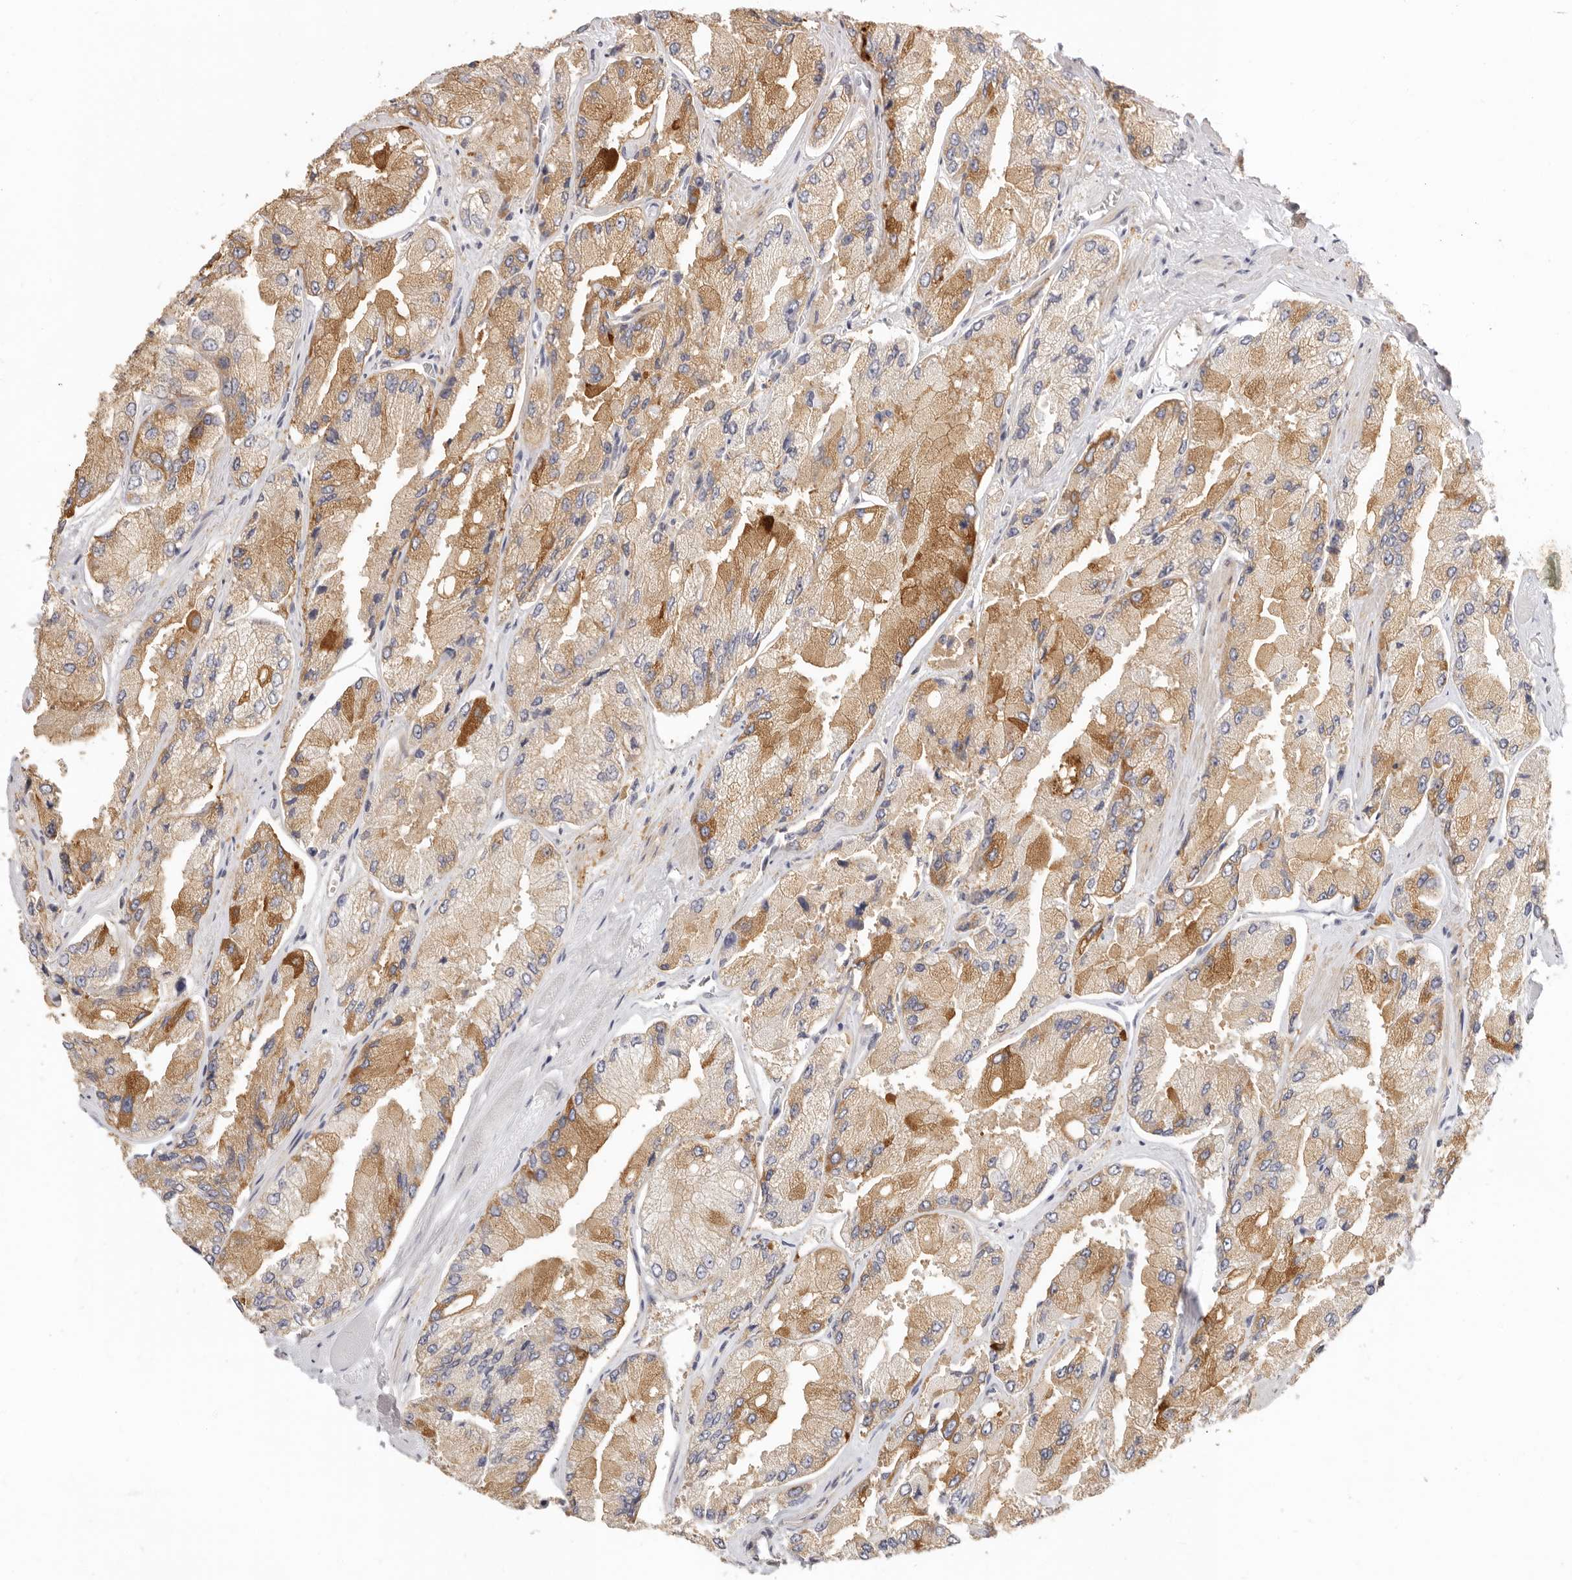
{"staining": {"intensity": "moderate", "quantity": ">75%", "location": "cytoplasmic/membranous"}, "tissue": "prostate cancer", "cell_type": "Tumor cells", "image_type": "cancer", "snomed": [{"axis": "morphology", "description": "Adenocarcinoma, High grade"}, {"axis": "topography", "description": "Prostate"}], "caption": "Protein staining by immunohistochemistry (IHC) demonstrates moderate cytoplasmic/membranous positivity in approximately >75% of tumor cells in prostate high-grade adenocarcinoma.", "gene": "NIBAN1", "patient": {"sex": "male", "age": 58}}